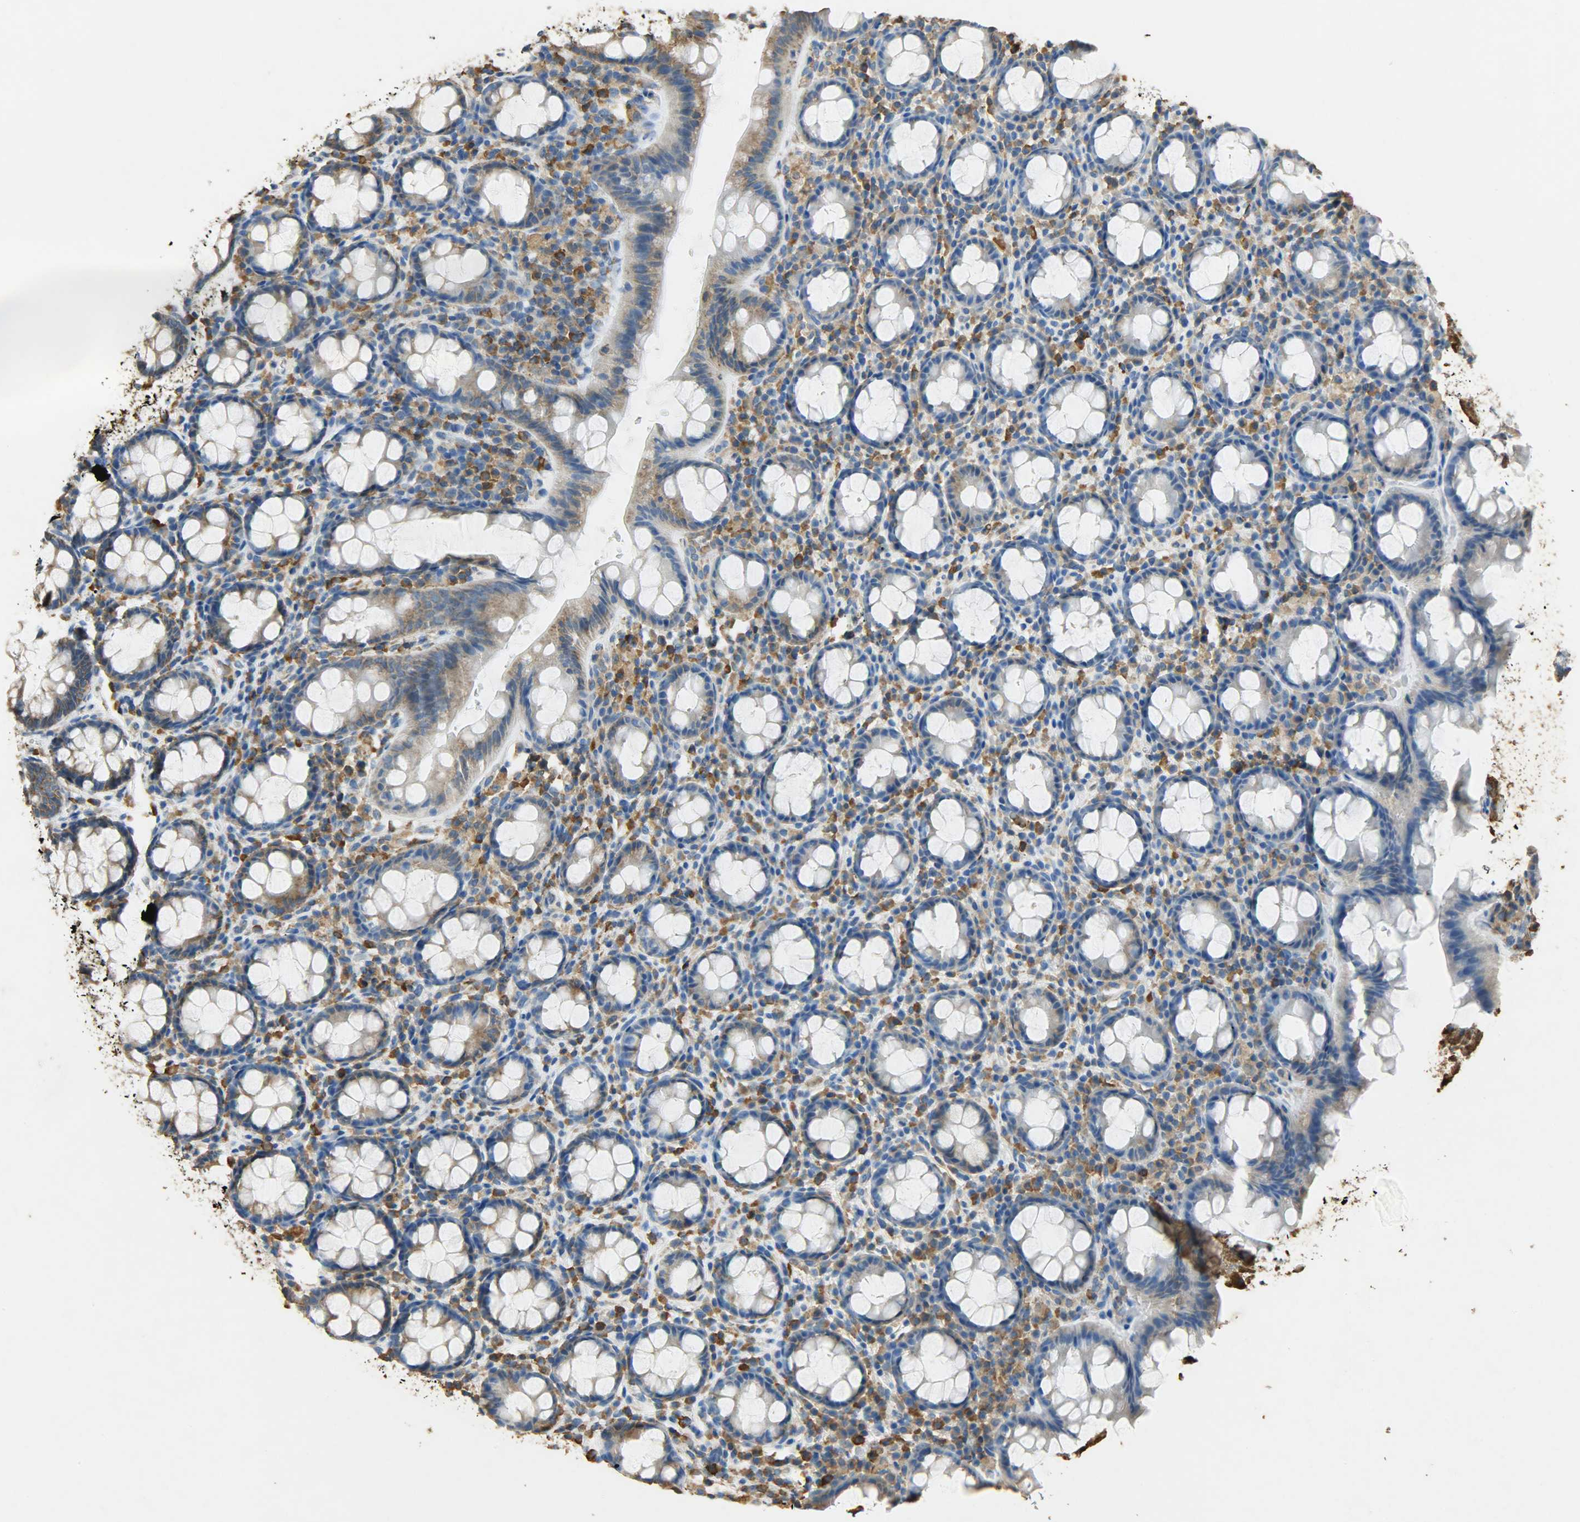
{"staining": {"intensity": "moderate", "quantity": ">75%", "location": "cytoplasmic/membranous"}, "tissue": "rectum", "cell_type": "Glandular cells", "image_type": "normal", "snomed": [{"axis": "morphology", "description": "Normal tissue, NOS"}, {"axis": "topography", "description": "Rectum"}], "caption": "This histopathology image shows unremarkable rectum stained with immunohistochemistry (IHC) to label a protein in brown. The cytoplasmic/membranous of glandular cells show moderate positivity for the protein. Nuclei are counter-stained blue.", "gene": "HSPA5", "patient": {"sex": "male", "age": 92}}